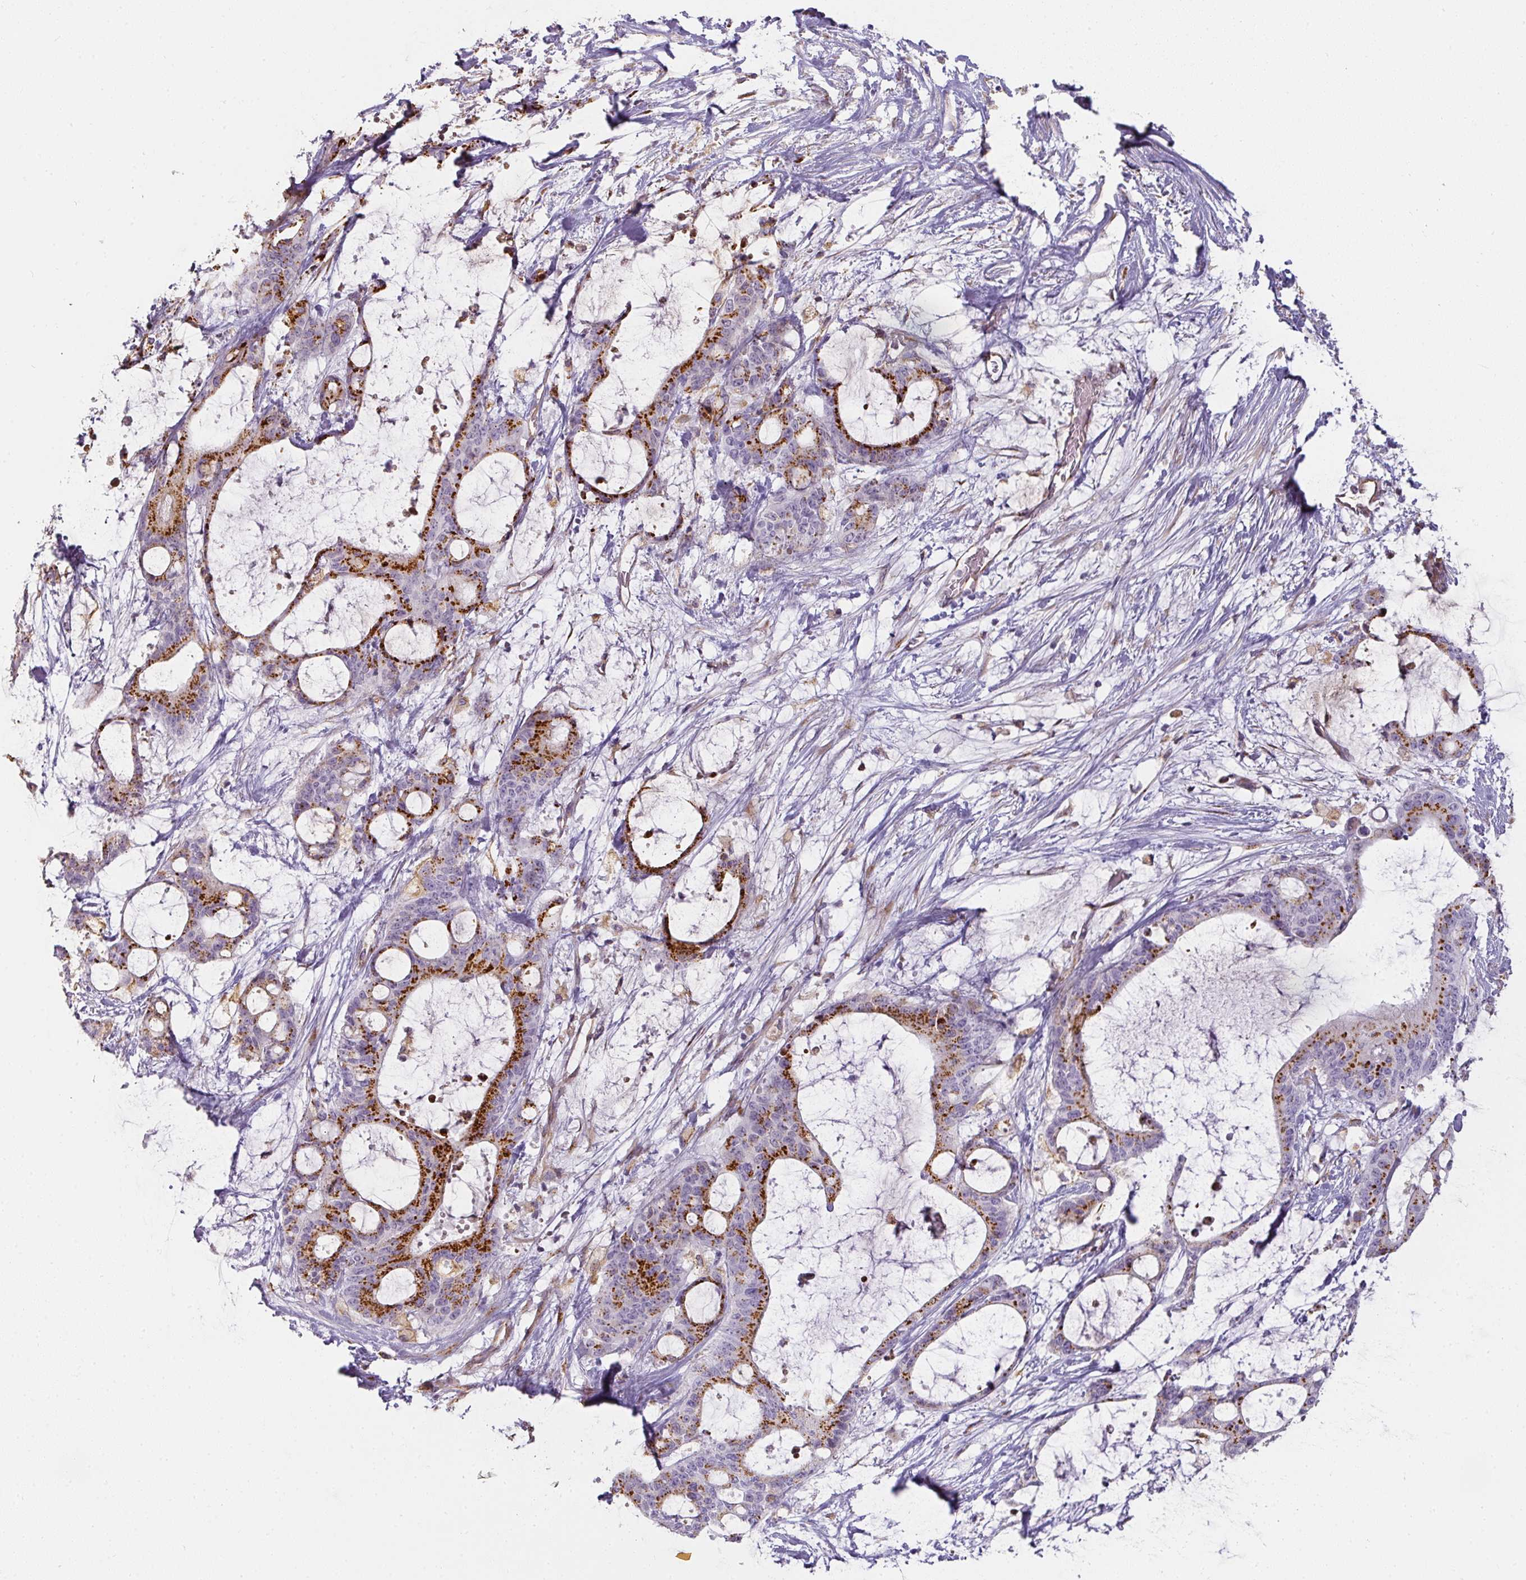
{"staining": {"intensity": "strong", "quantity": "25%-75%", "location": "cytoplasmic/membranous"}, "tissue": "liver cancer", "cell_type": "Tumor cells", "image_type": "cancer", "snomed": [{"axis": "morphology", "description": "Normal tissue, NOS"}, {"axis": "morphology", "description": "Cholangiocarcinoma"}, {"axis": "topography", "description": "Liver"}, {"axis": "topography", "description": "Peripheral nerve tissue"}], "caption": "The histopathology image exhibits a brown stain indicating the presence of a protein in the cytoplasmic/membranous of tumor cells in liver cancer (cholangiocarcinoma). (DAB (3,3'-diaminobenzidine) = brown stain, brightfield microscopy at high magnification).", "gene": "ATP8B2", "patient": {"sex": "female", "age": 73}}